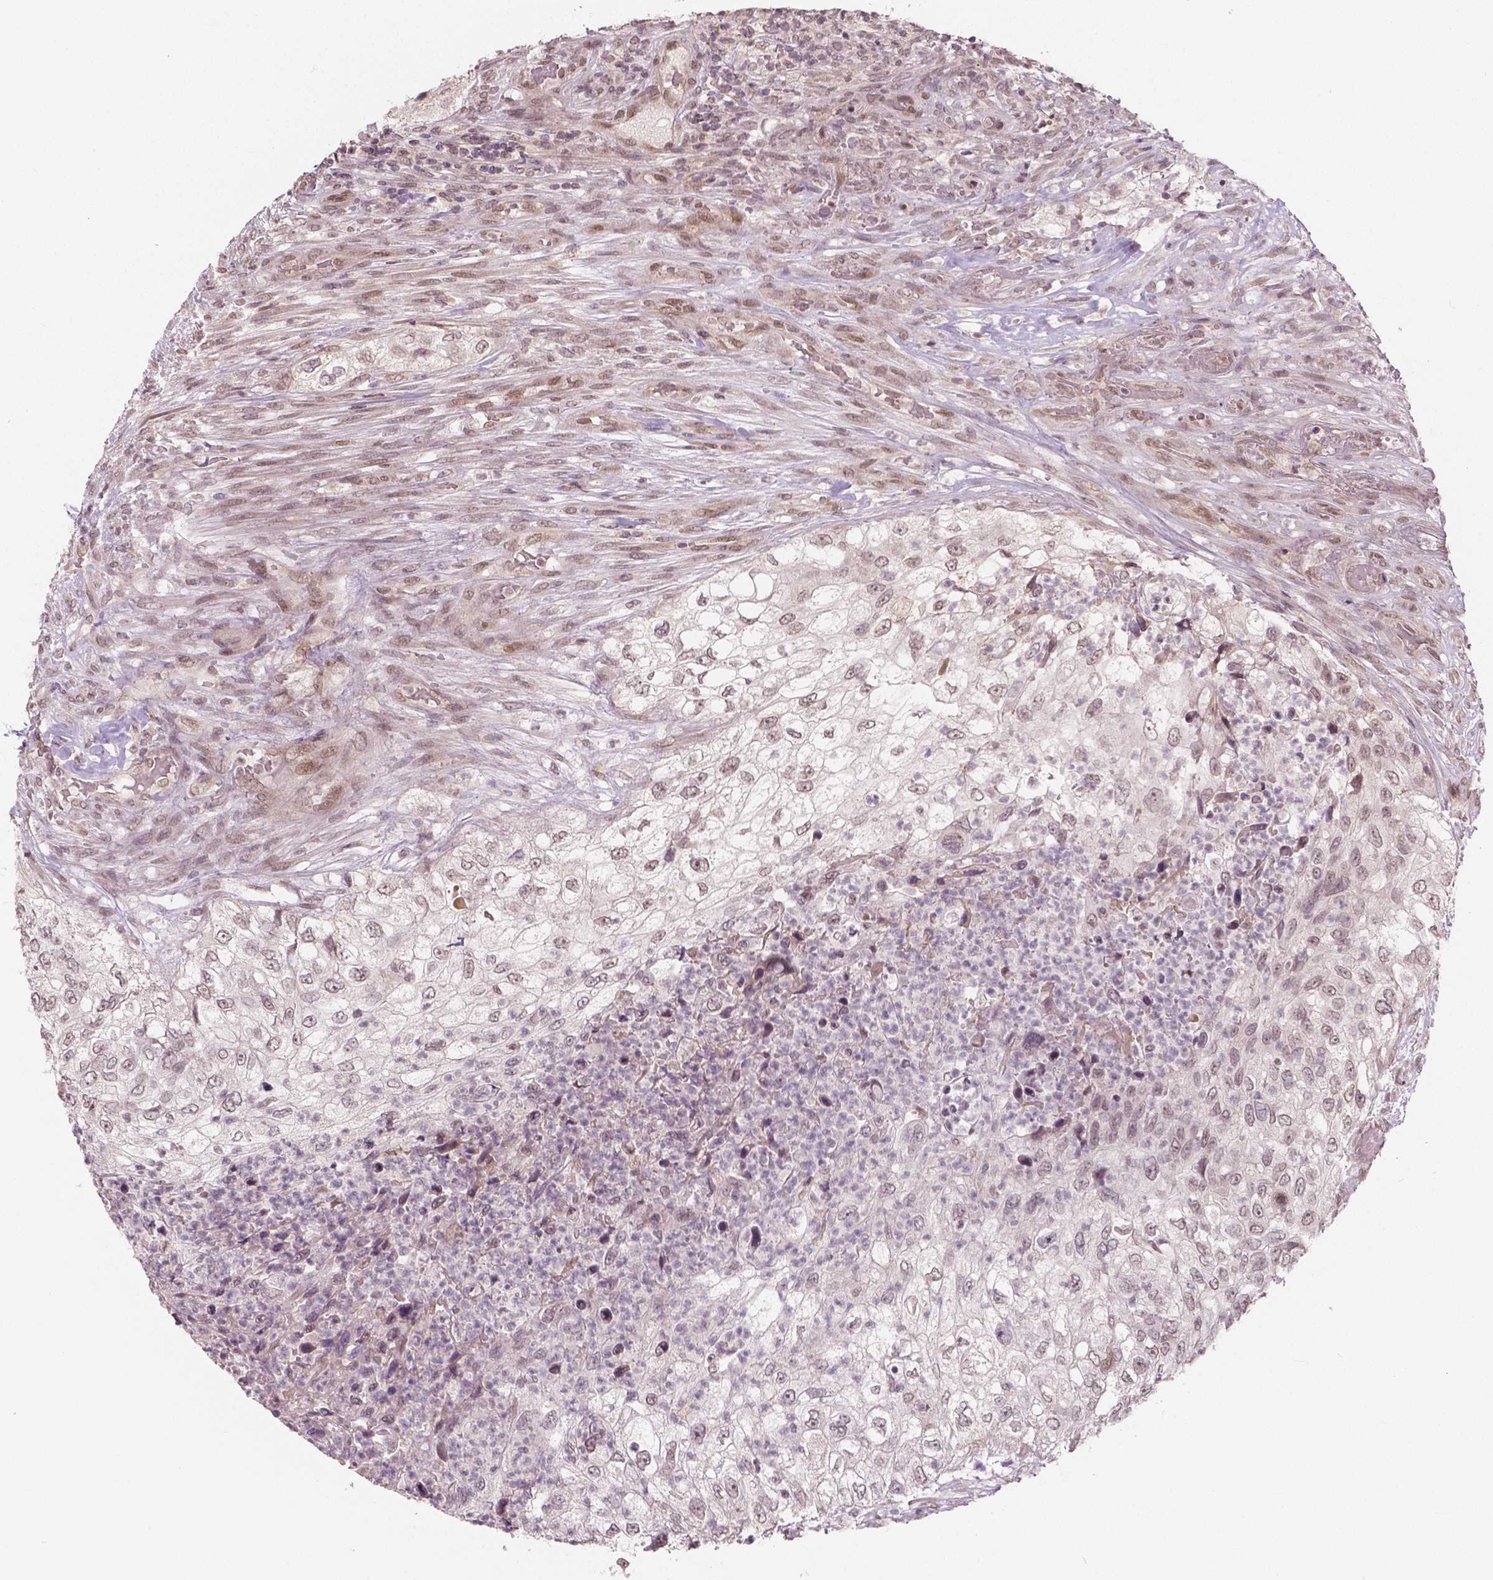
{"staining": {"intensity": "negative", "quantity": "none", "location": "none"}, "tissue": "urothelial cancer", "cell_type": "Tumor cells", "image_type": "cancer", "snomed": [{"axis": "morphology", "description": "Urothelial carcinoma, High grade"}, {"axis": "topography", "description": "Urinary bladder"}], "caption": "Urothelial cancer was stained to show a protein in brown. There is no significant staining in tumor cells.", "gene": "HMBOX1", "patient": {"sex": "female", "age": 60}}